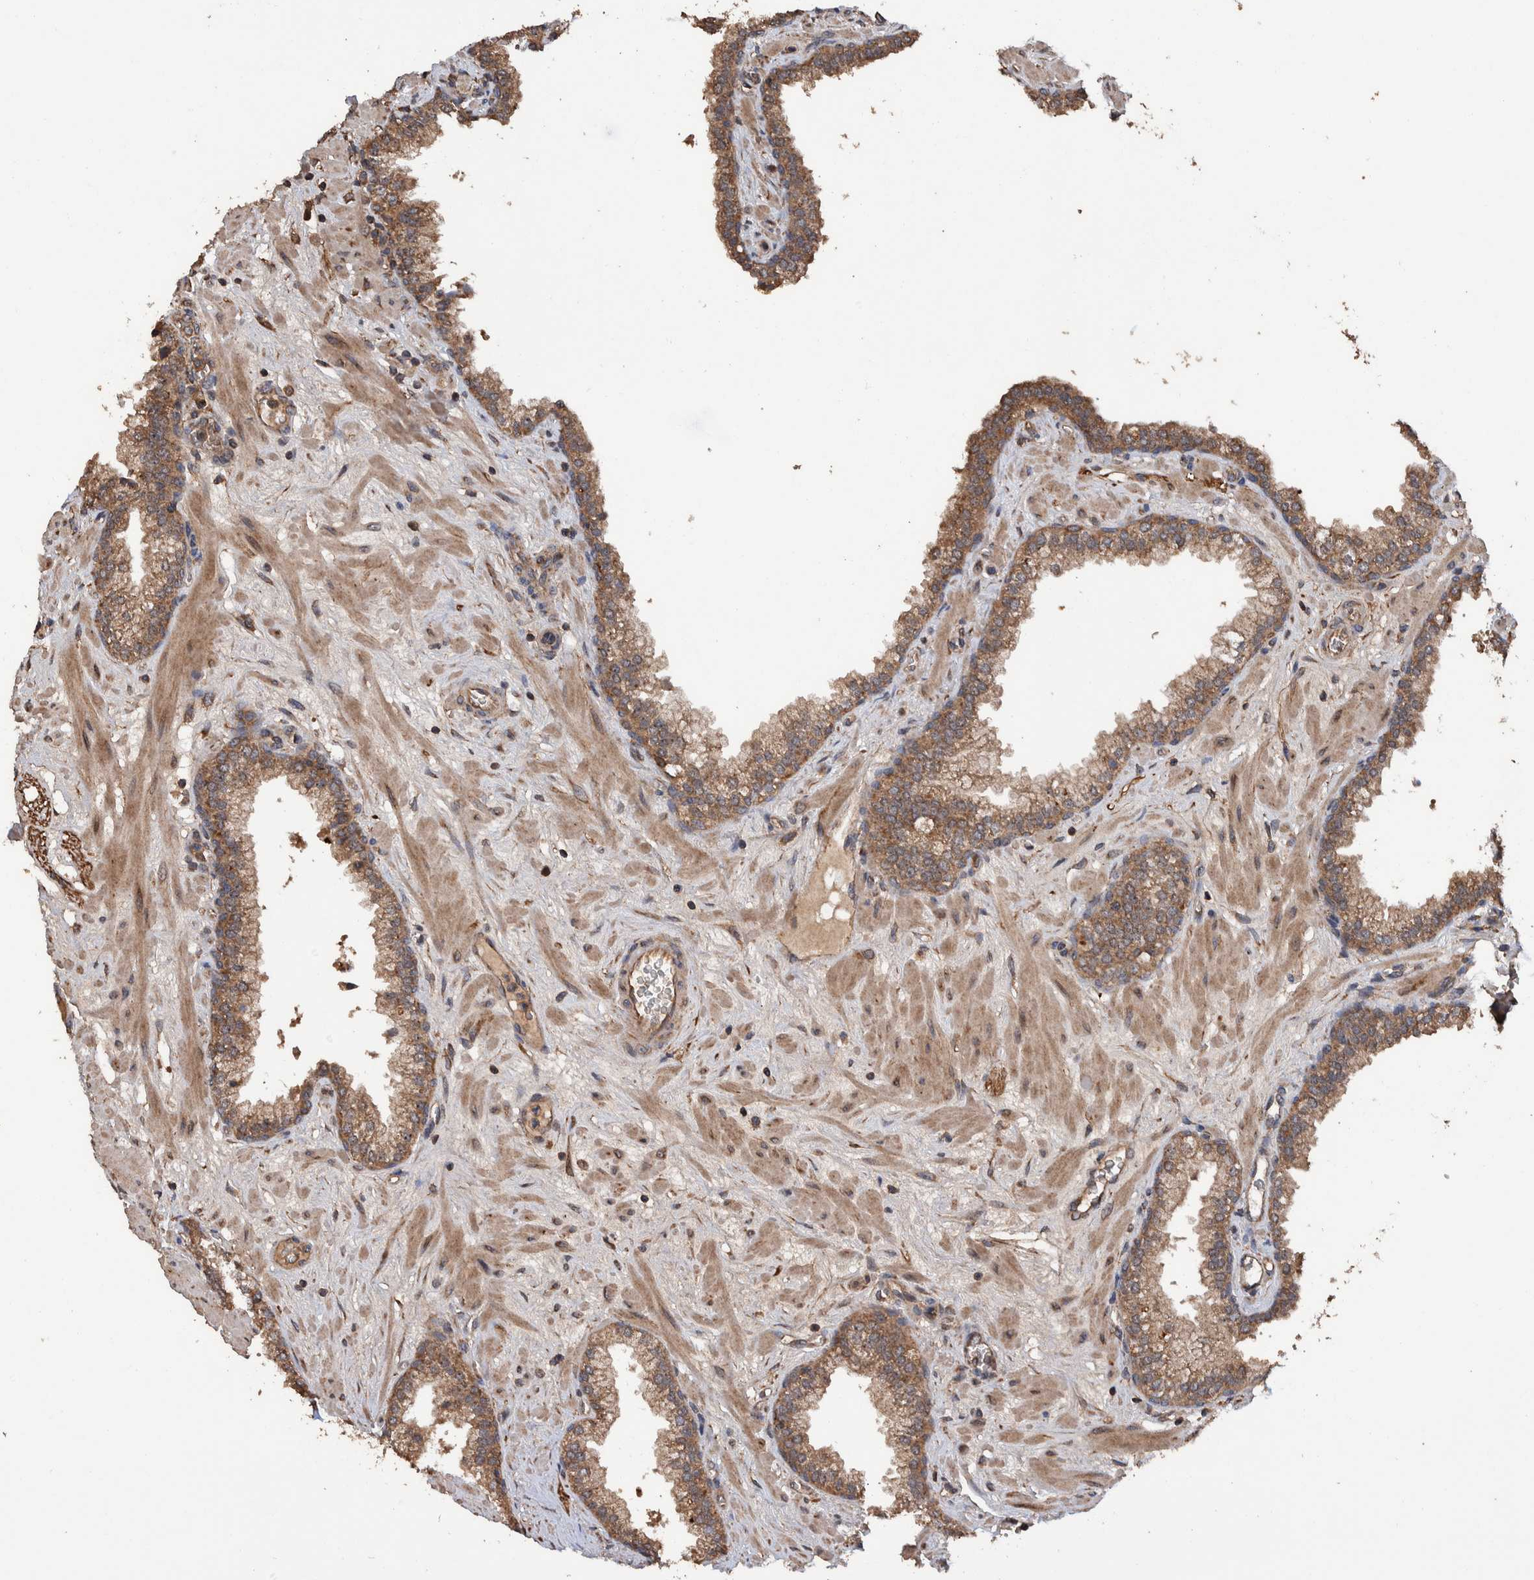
{"staining": {"intensity": "moderate", "quantity": ">75%", "location": "cytoplasmic/membranous"}, "tissue": "prostate", "cell_type": "Glandular cells", "image_type": "normal", "snomed": [{"axis": "morphology", "description": "Normal tissue, NOS"}, {"axis": "morphology", "description": "Urothelial carcinoma, Low grade"}, {"axis": "topography", "description": "Urinary bladder"}, {"axis": "topography", "description": "Prostate"}], "caption": "IHC (DAB (3,3'-diaminobenzidine)) staining of normal human prostate exhibits moderate cytoplasmic/membranous protein positivity in about >75% of glandular cells.", "gene": "ENSG00000251537", "patient": {"sex": "male", "age": 60}}